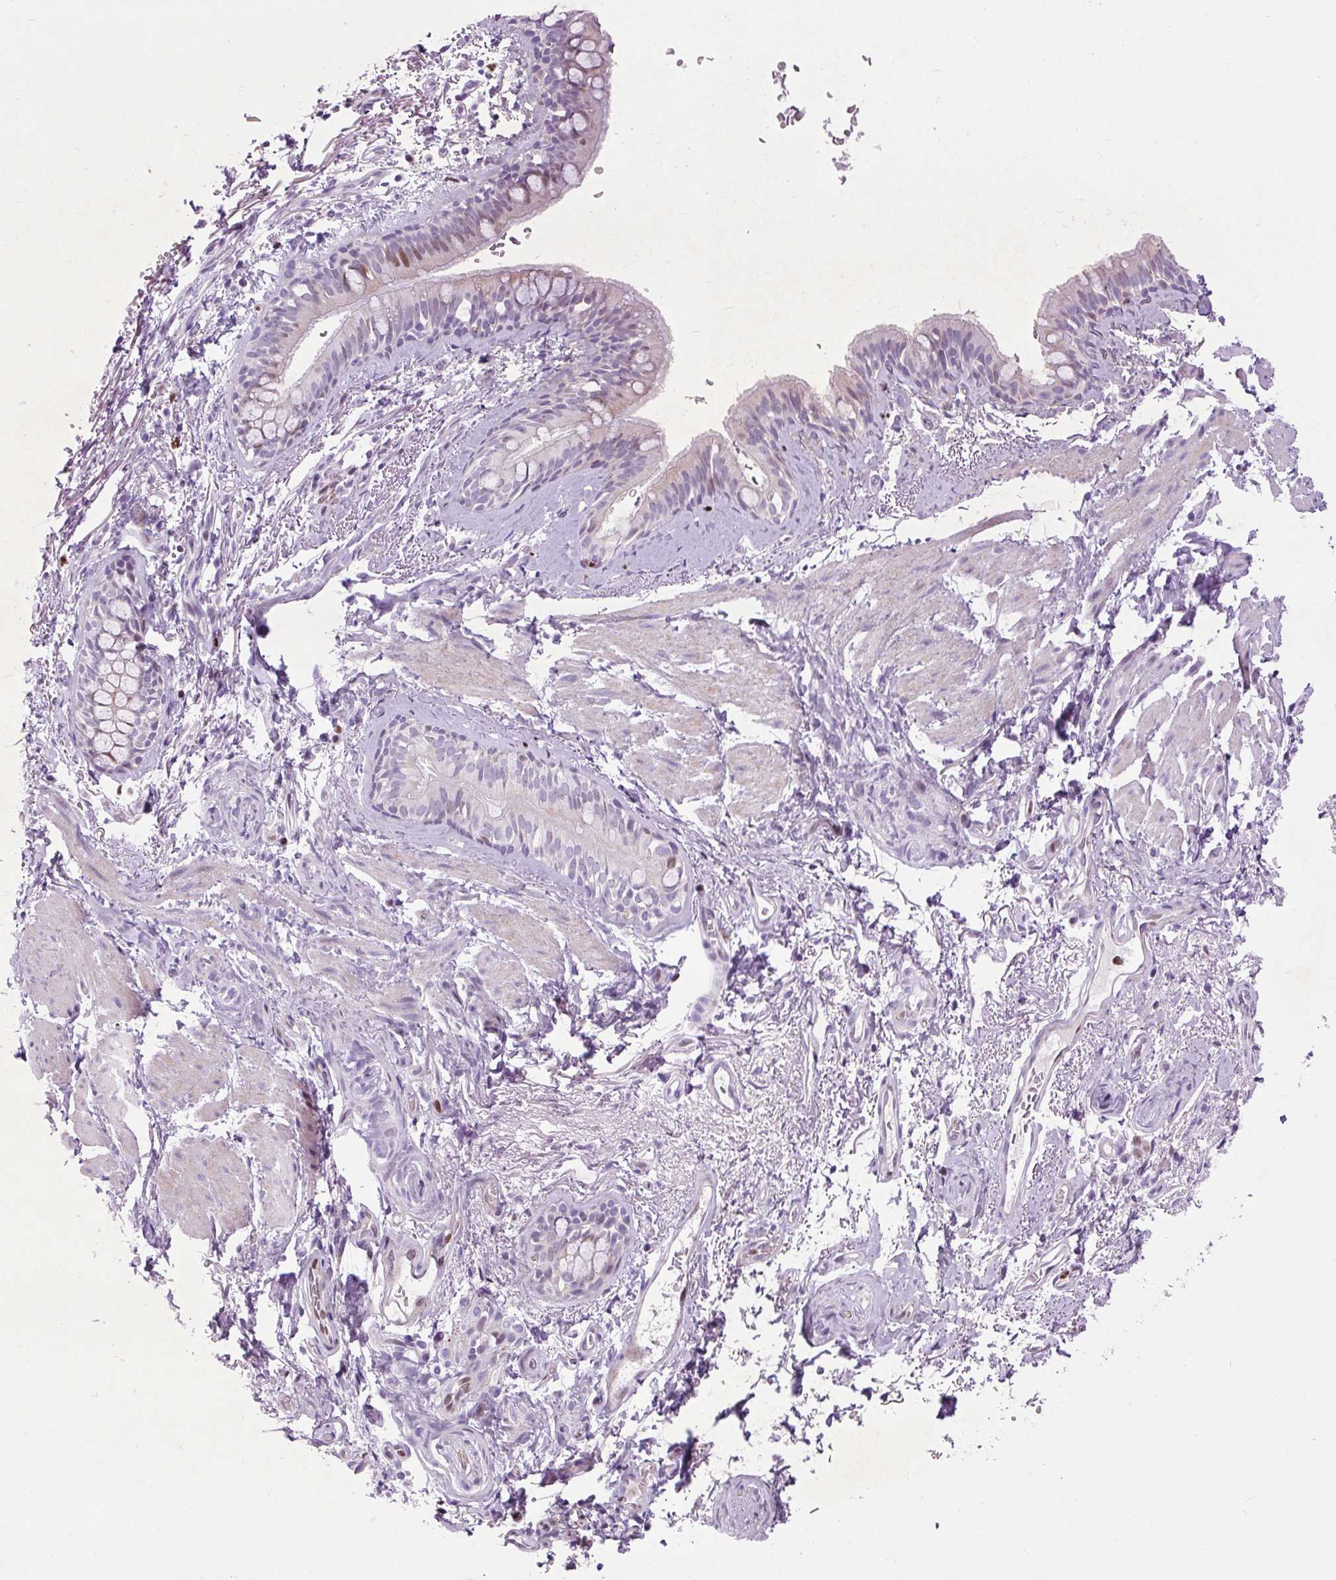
{"staining": {"intensity": "moderate", "quantity": "<25%", "location": "nuclear"}, "tissue": "bronchus", "cell_type": "Respiratory epithelial cells", "image_type": "normal", "snomed": [{"axis": "morphology", "description": "Normal tissue, NOS"}, {"axis": "topography", "description": "Bronchus"}], "caption": "A high-resolution histopathology image shows immunohistochemistry (IHC) staining of normal bronchus, which demonstrates moderate nuclear staining in about <25% of respiratory epithelial cells.", "gene": "SPC24", "patient": {"sex": "male", "age": 67}}